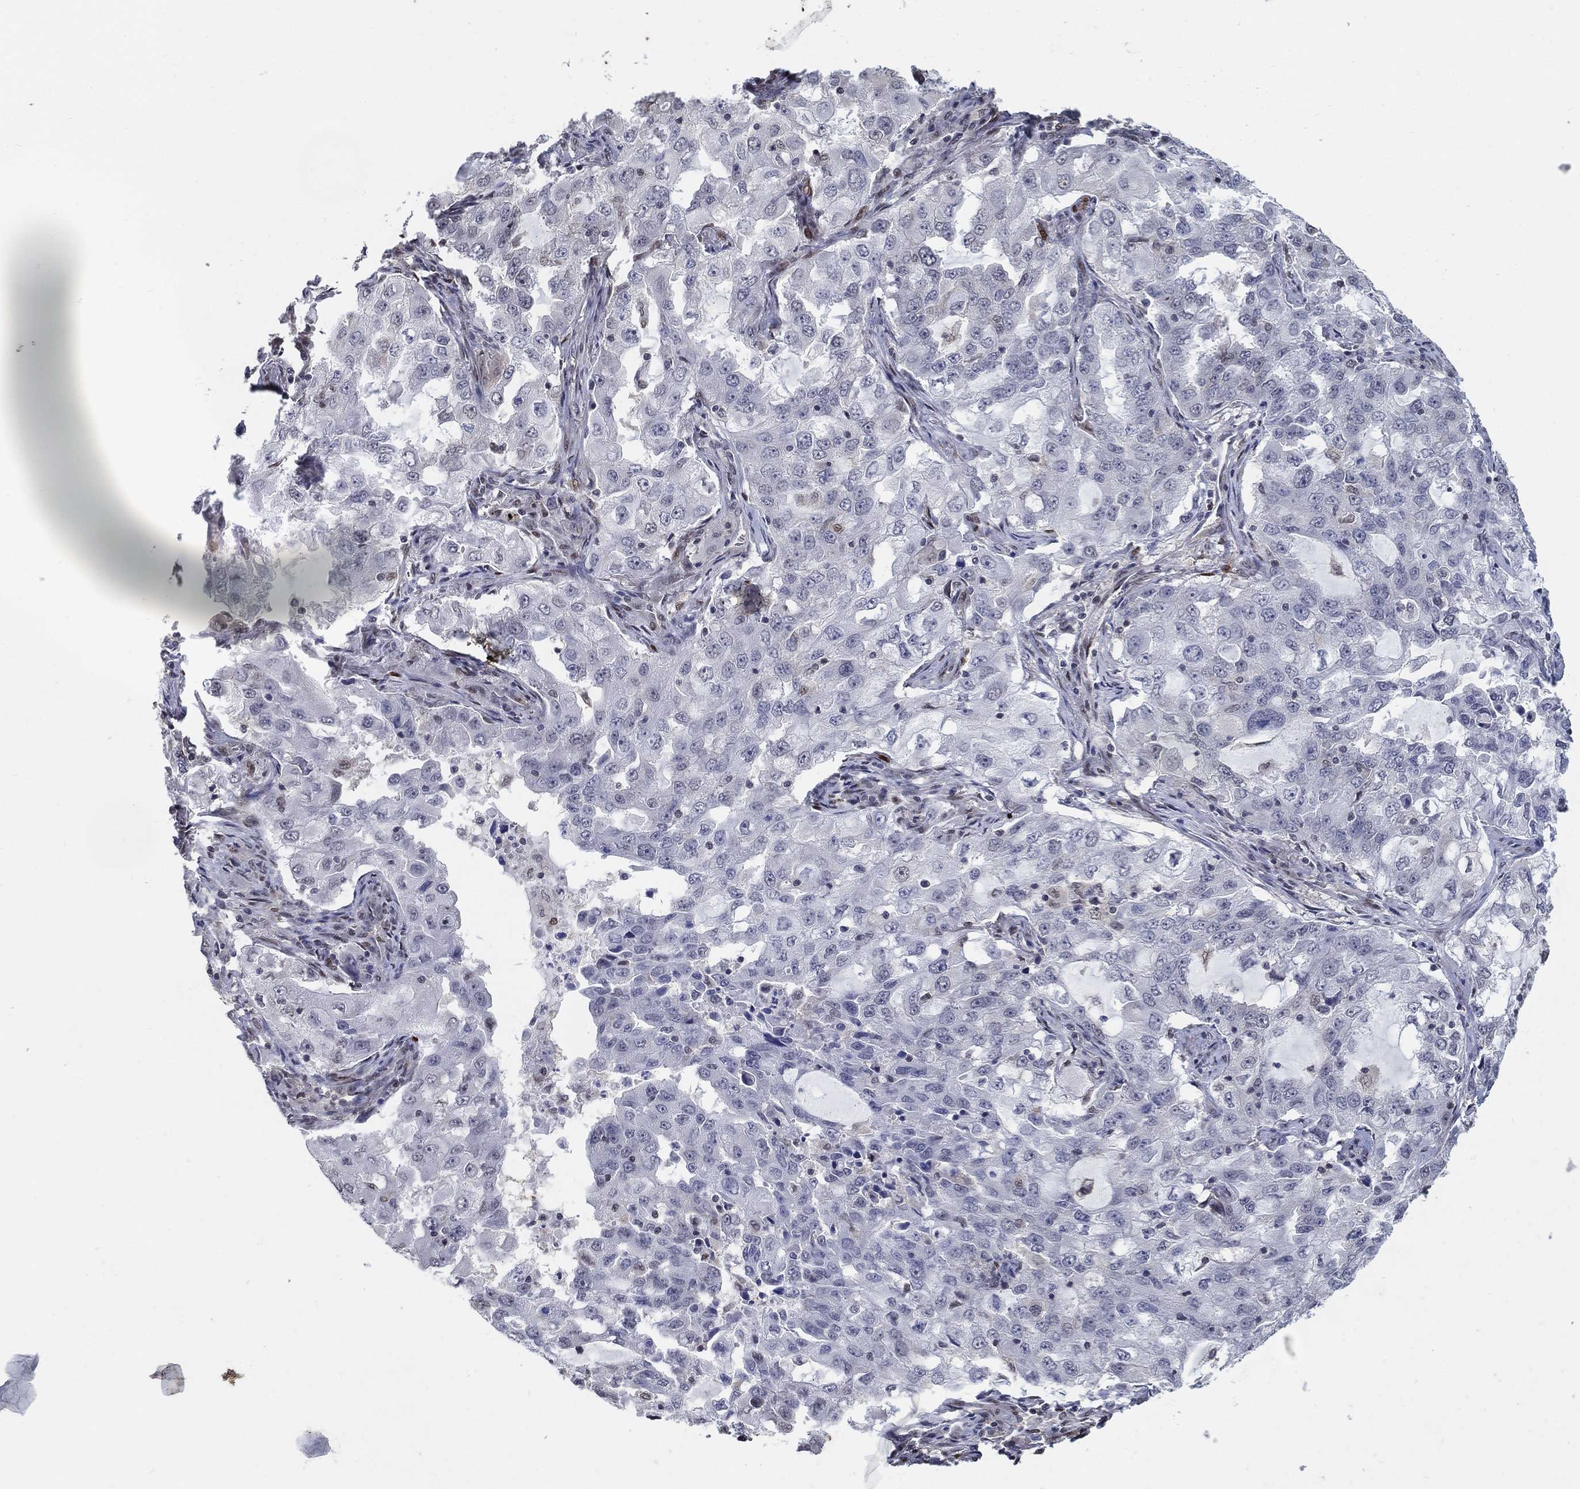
{"staining": {"intensity": "negative", "quantity": "none", "location": "none"}, "tissue": "lung cancer", "cell_type": "Tumor cells", "image_type": "cancer", "snomed": [{"axis": "morphology", "description": "Adenocarcinoma, NOS"}, {"axis": "topography", "description": "Lung"}], "caption": "This is an IHC image of adenocarcinoma (lung). There is no staining in tumor cells.", "gene": "CENPE", "patient": {"sex": "female", "age": 61}}